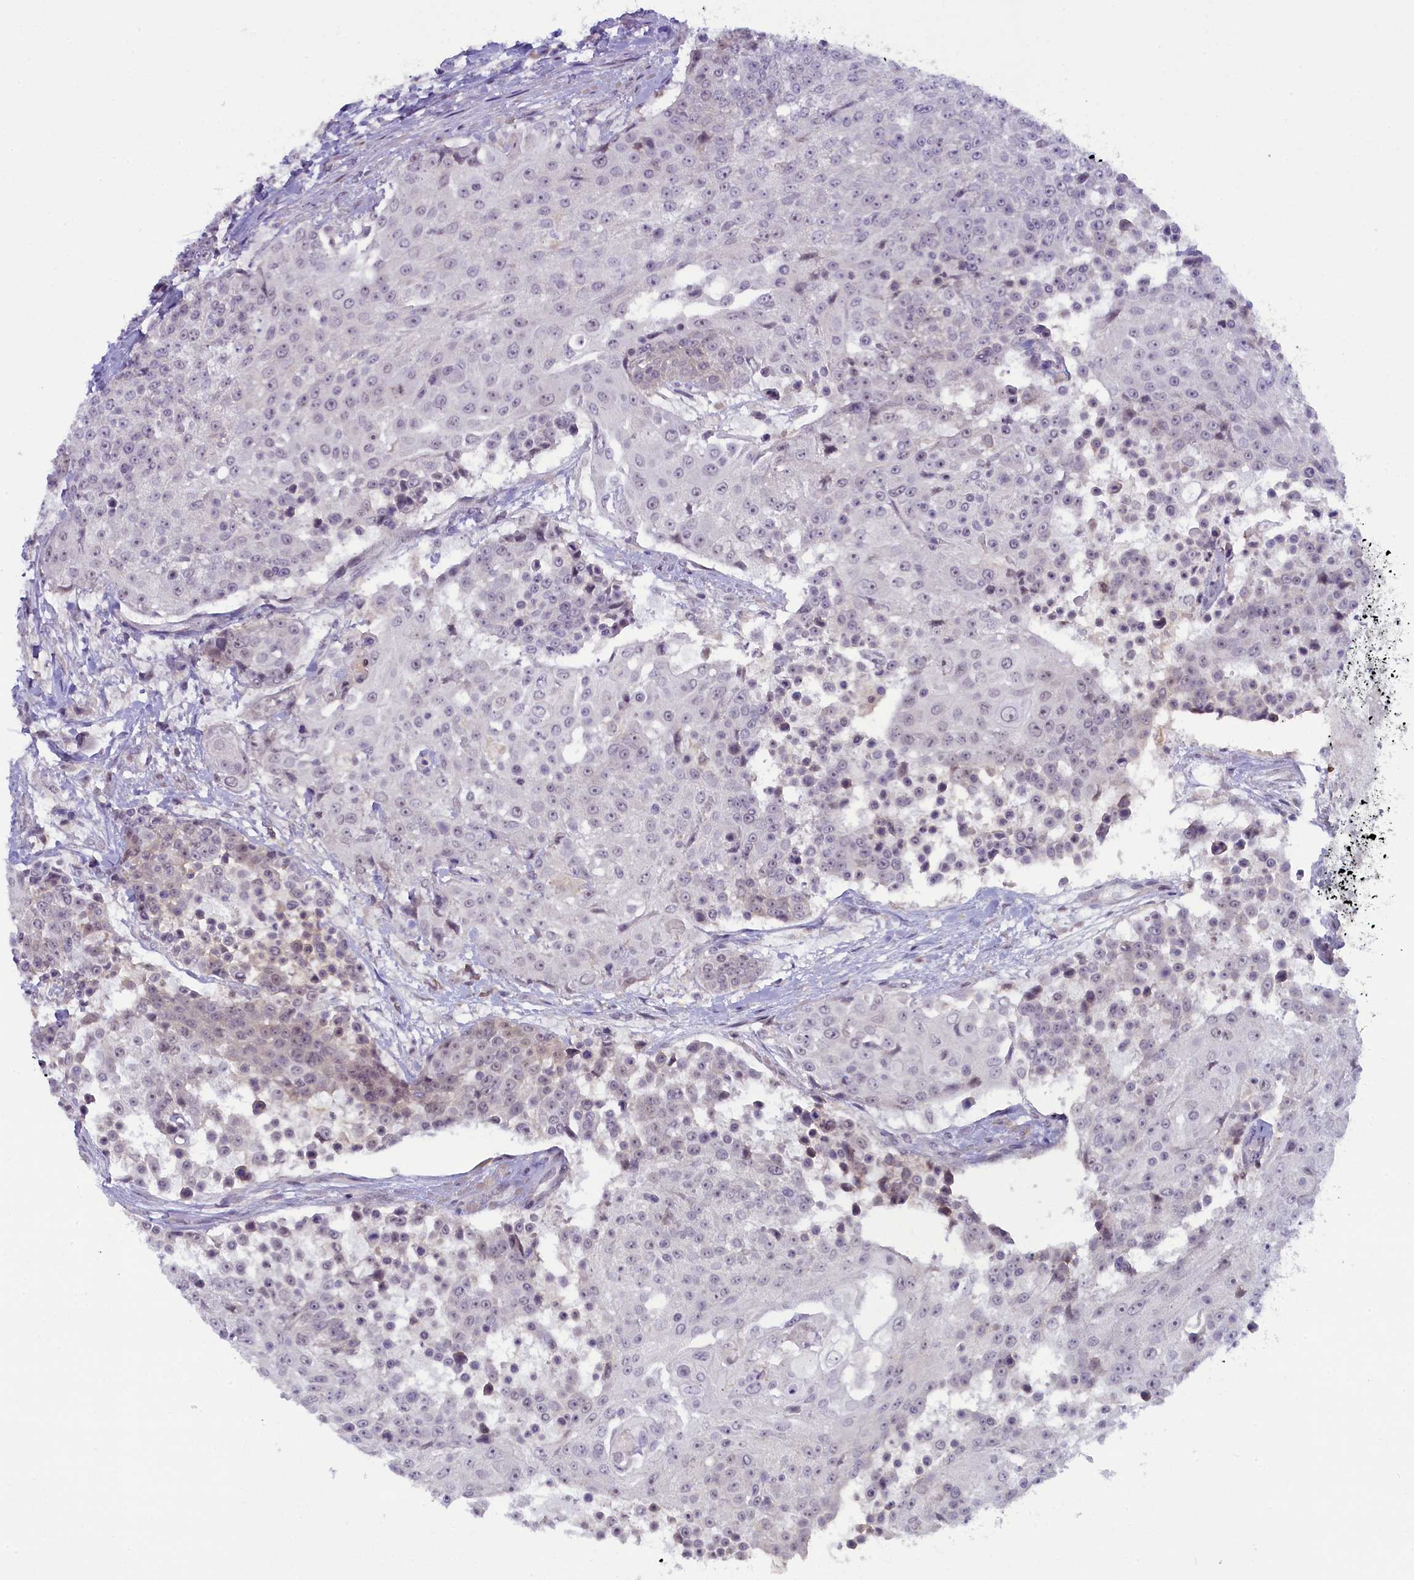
{"staining": {"intensity": "weak", "quantity": "<25%", "location": "nuclear"}, "tissue": "urothelial cancer", "cell_type": "Tumor cells", "image_type": "cancer", "snomed": [{"axis": "morphology", "description": "Urothelial carcinoma, High grade"}, {"axis": "topography", "description": "Urinary bladder"}], "caption": "A histopathology image of human urothelial cancer is negative for staining in tumor cells.", "gene": "CRAMP1", "patient": {"sex": "female", "age": 63}}